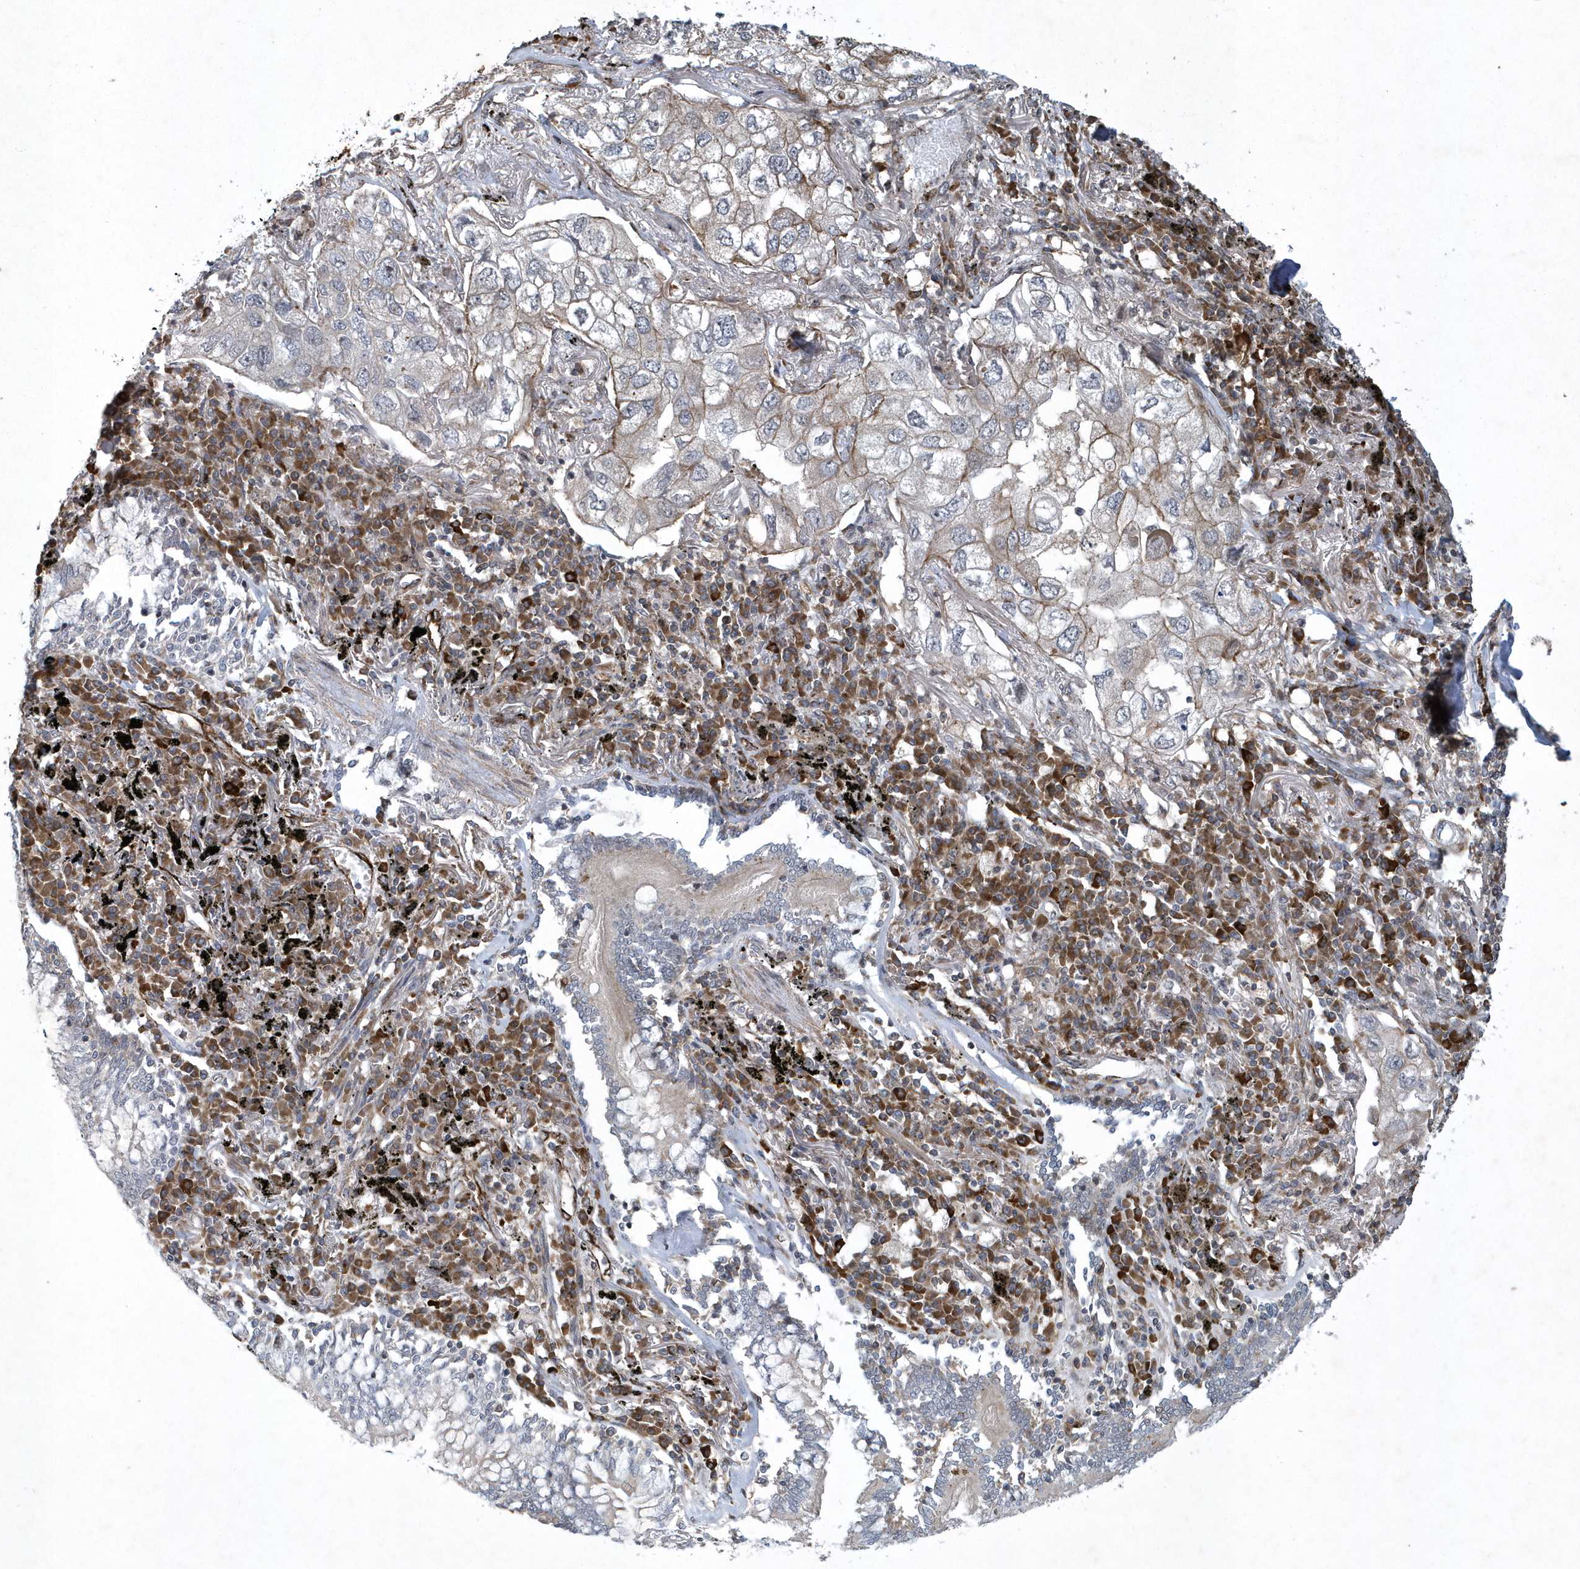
{"staining": {"intensity": "weak", "quantity": "25%-75%", "location": "cytoplasmic/membranous"}, "tissue": "lung cancer", "cell_type": "Tumor cells", "image_type": "cancer", "snomed": [{"axis": "morphology", "description": "Adenocarcinoma, NOS"}, {"axis": "topography", "description": "Lung"}], "caption": "Protein staining of lung cancer tissue shows weak cytoplasmic/membranous expression in approximately 25%-75% of tumor cells.", "gene": "N4BP2", "patient": {"sex": "male", "age": 65}}